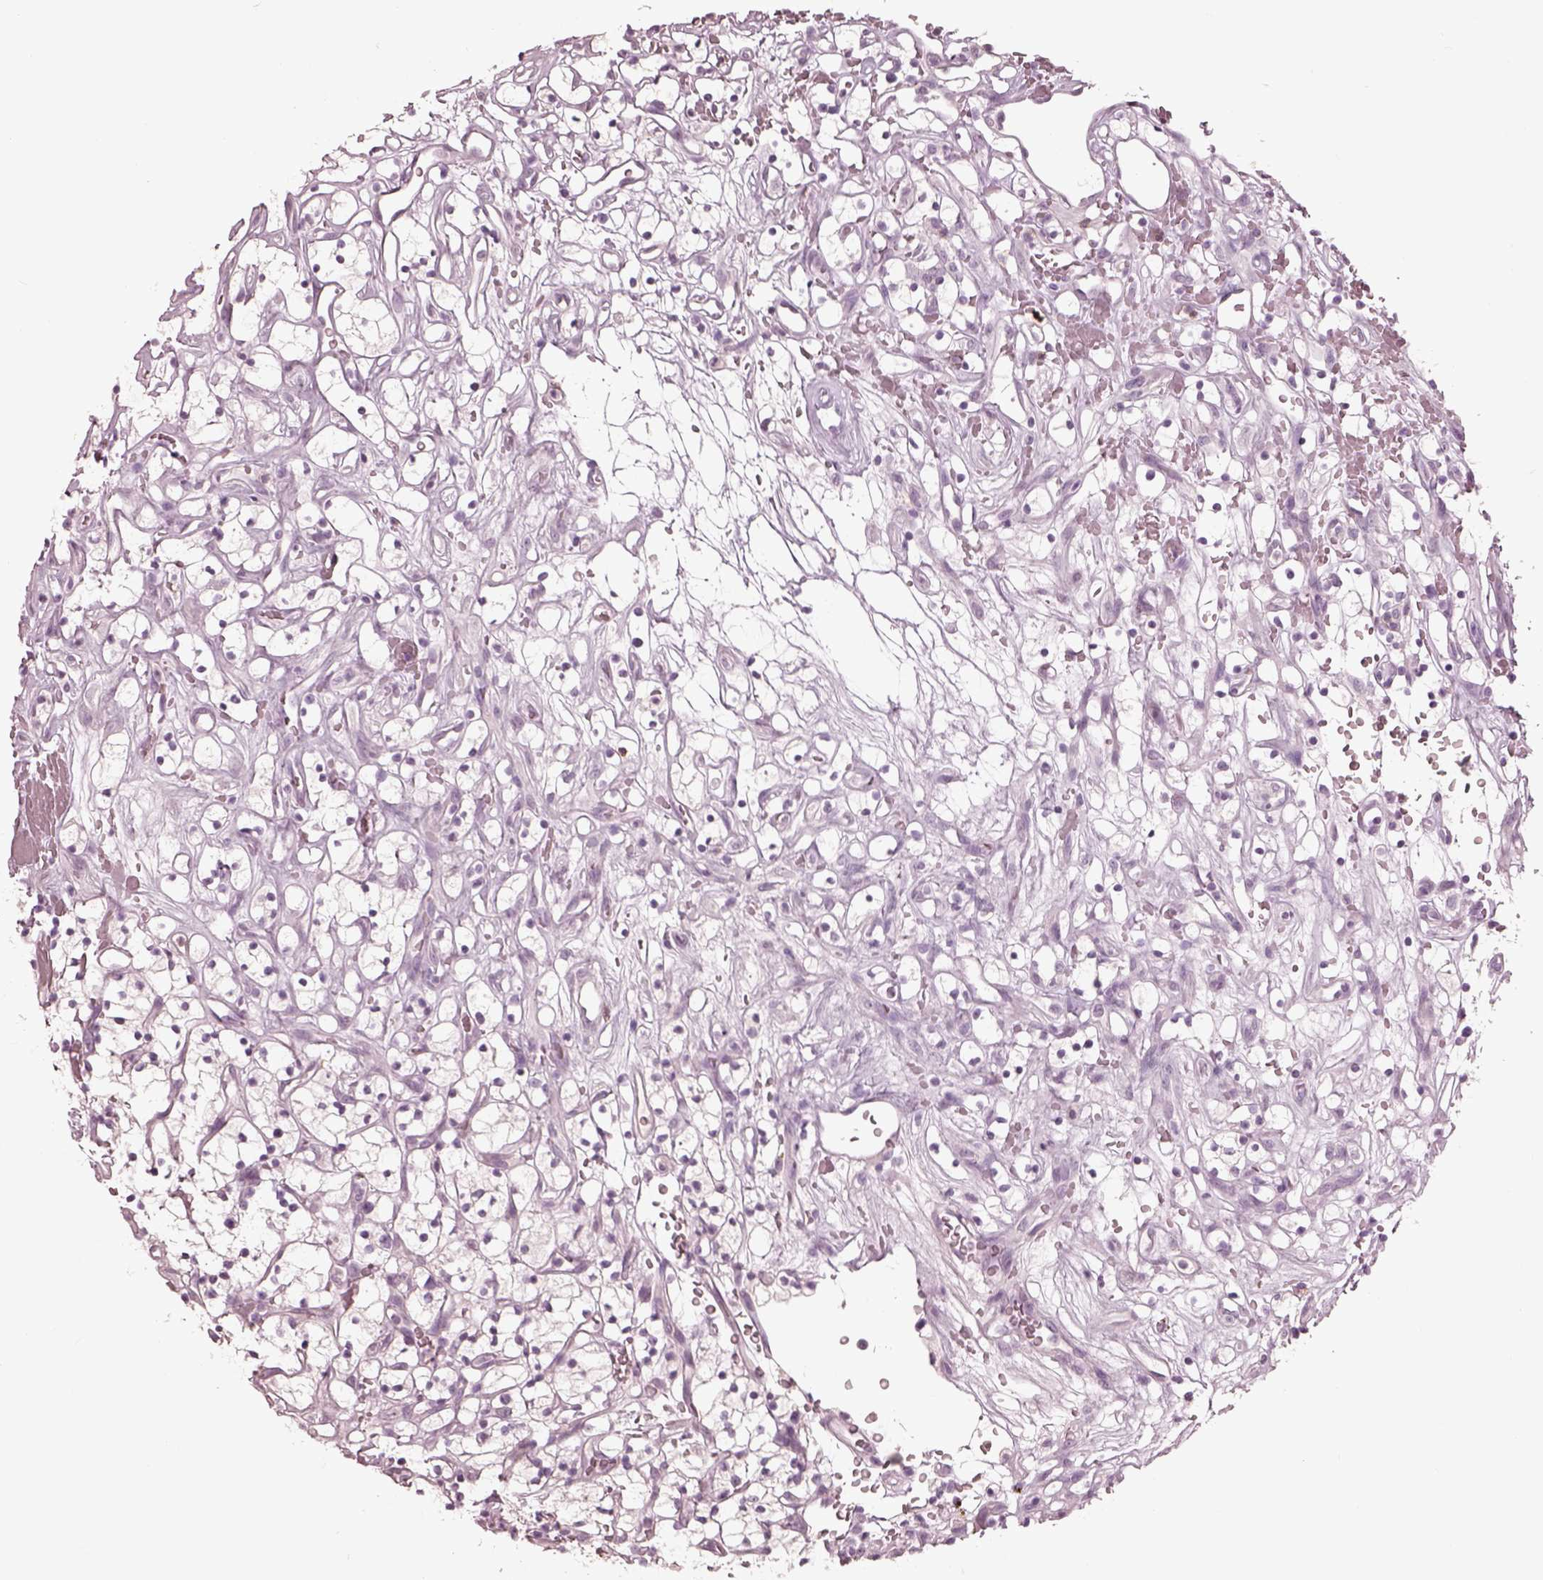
{"staining": {"intensity": "negative", "quantity": "none", "location": "none"}, "tissue": "renal cancer", "cell_type": "Tumor cells", "image_type": "cancer", "snomed": [{"axis": "morphology", "description": "Adenocarcinoma, NOS"}, {"axis": "topography", "description": "Kidney"}], "caption": "The image demonstrates no significant staining in tumor cells of renal adenocarcinoma.", "gene": "PDCD1", "patient": {"sex": "female", "age": 64}}